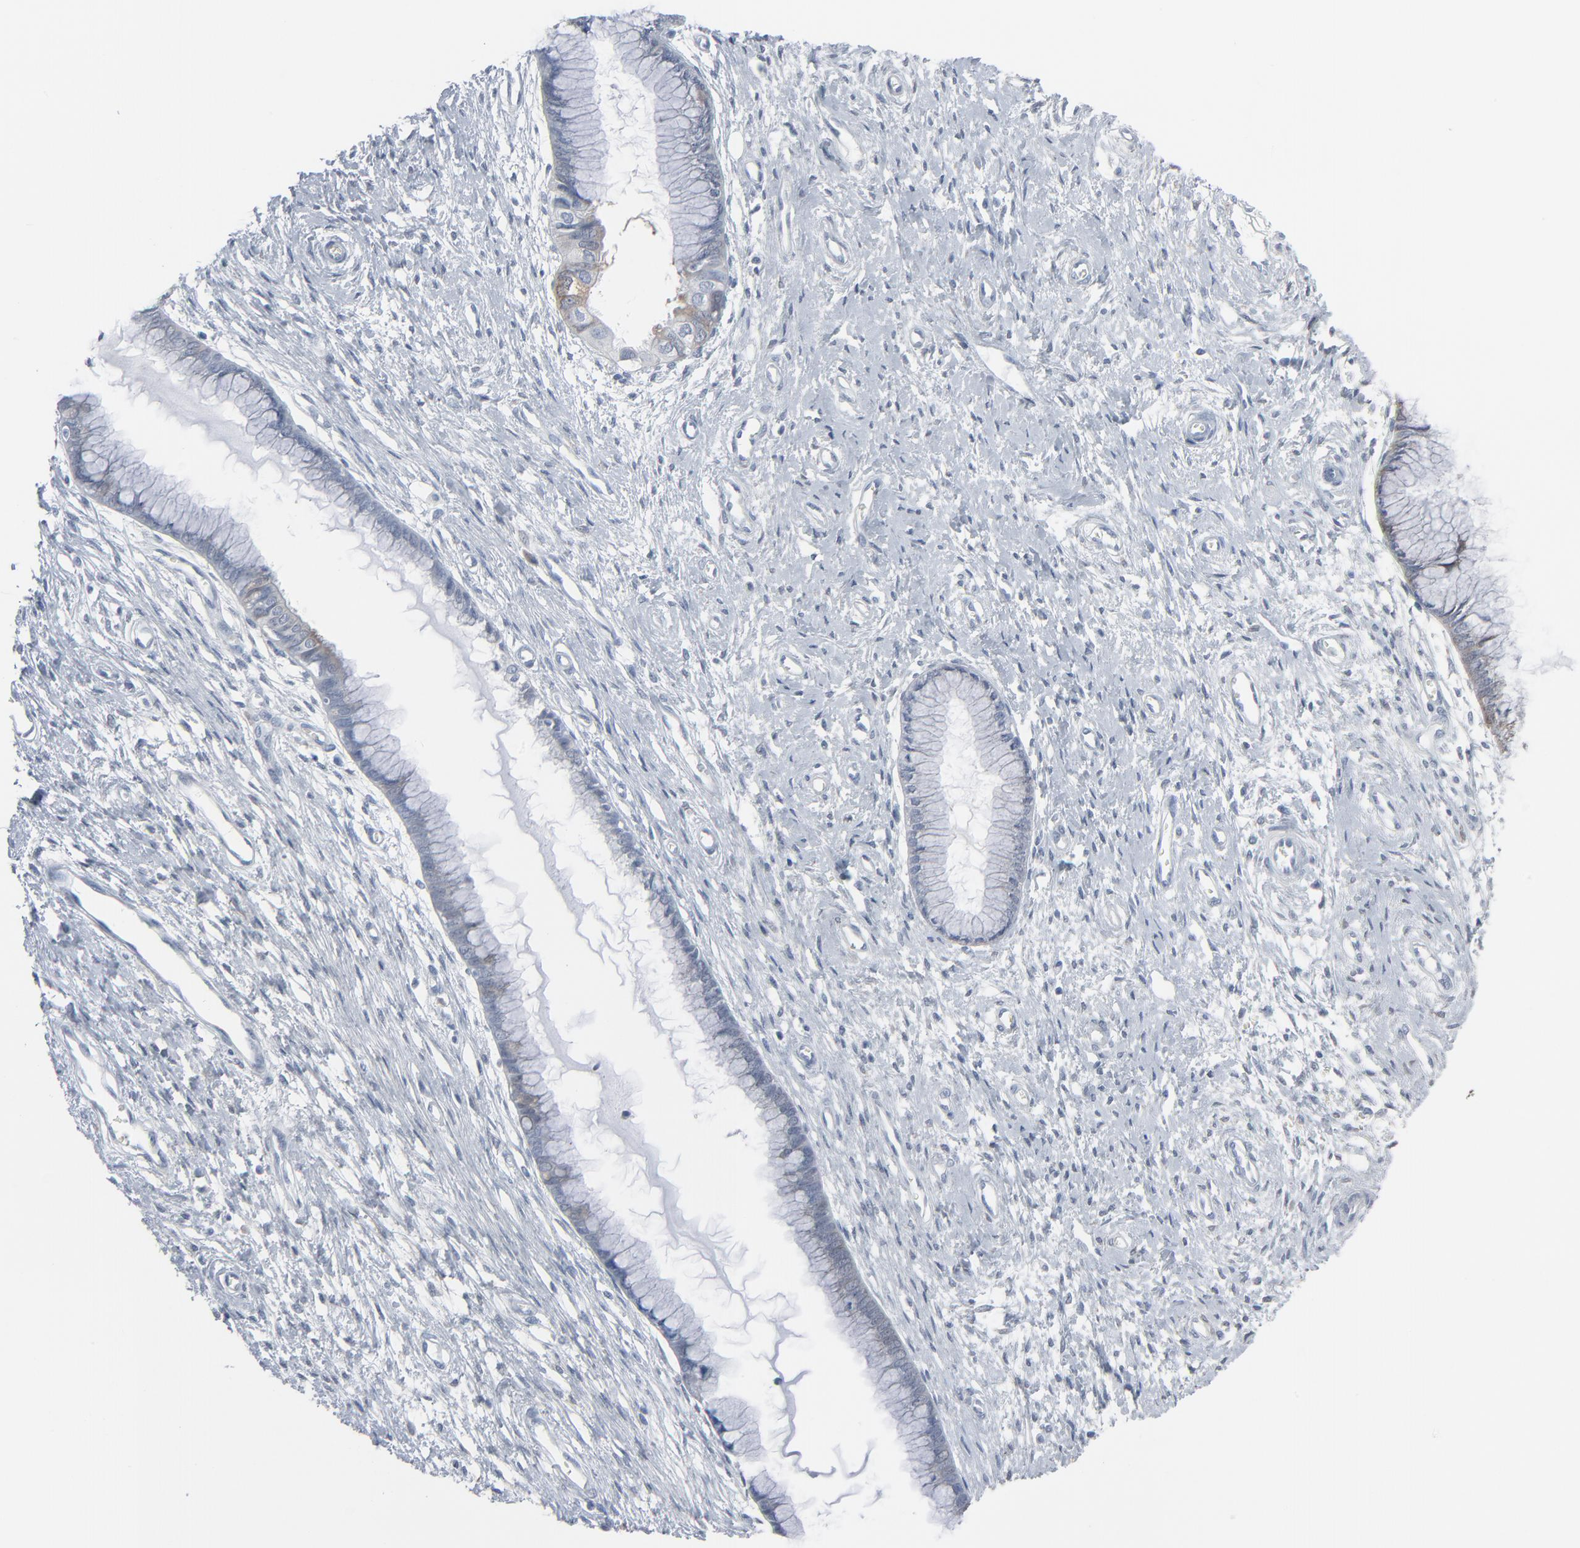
{"staining": {"intensity": "weak", "quantity": "<25%", "location": "cytoplasmic/membranous"}, "tissue": "cervix", "cell_type": "Glandular cells", "image_type": "normal", "snomed": [{"axis": "morphology", "description": "Normal tissue, NOS"}, {"axis": "topography", "description": "Cervix"}], "caption": "DAB immunohistochemical staining of benign cervix shows no significant expression in glandular cells. (DAB (3,3'-diaminobenzidine) immunohistochemistry, high magnification).", "gene": "PHGDH", "patient": {"sex": "female", "age": 55}}